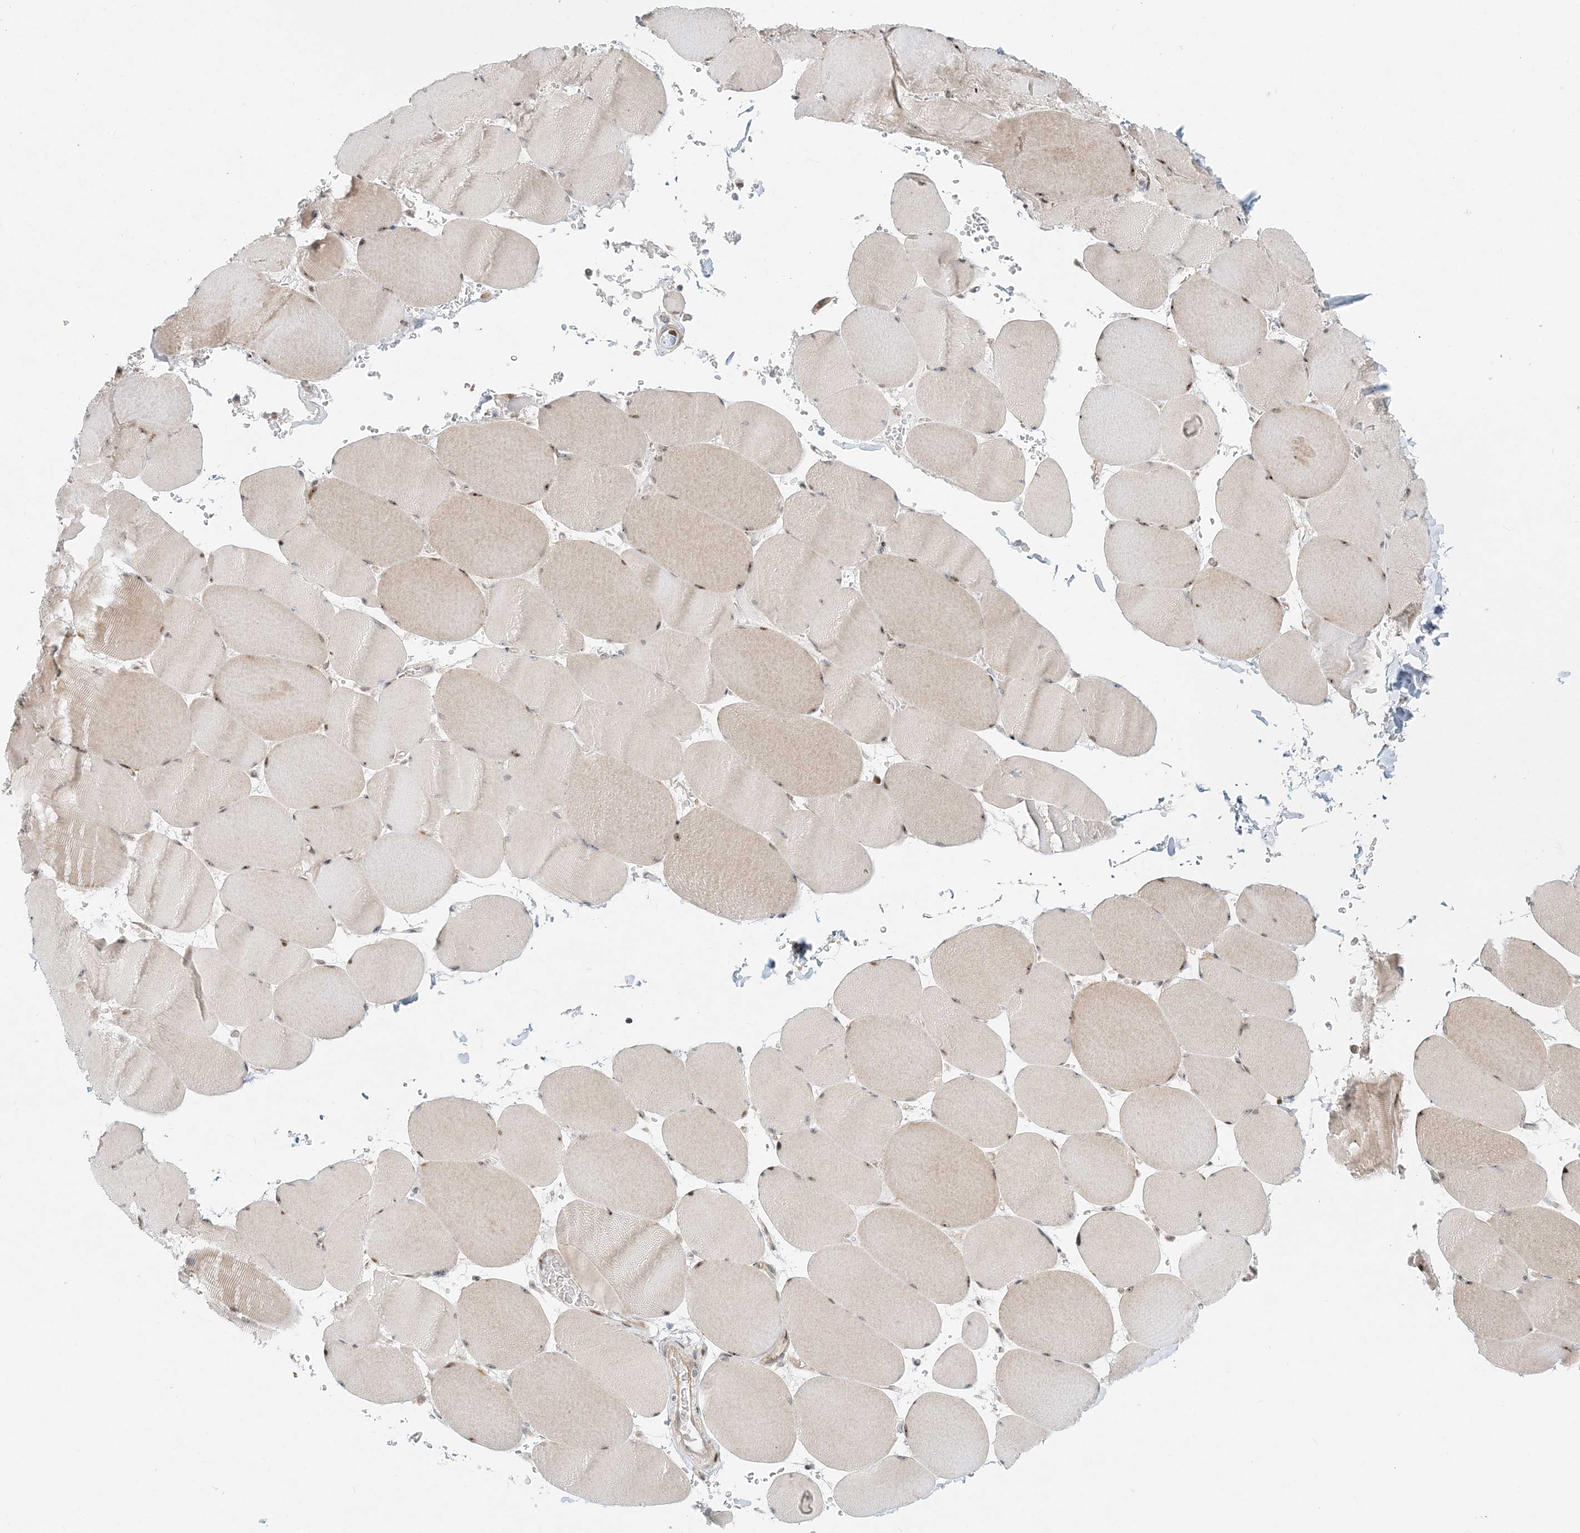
{"staining": {"intensity": "moderate", "quantity": "25%-75%", "location": "nuclear"}, "tissue": "skeletal muscle", "cell_type": "Myocytes", "image_type": "normal", "snomed": [{"axis": "morphology", "description": "Normal tissue, NOS"}, {"axis": "topography", "description": "Skeletal muscle"}, {"axis": "topography", "description": "Head-Neck"}], "caption": "Immunohistochemistry of benign skeletal muscle exhibits medium levels of moderate nuclear positivity in about 25%-75% of myocytes.", "gene": "CXXC5", "patient": {"sex": "male", "age": 66}}